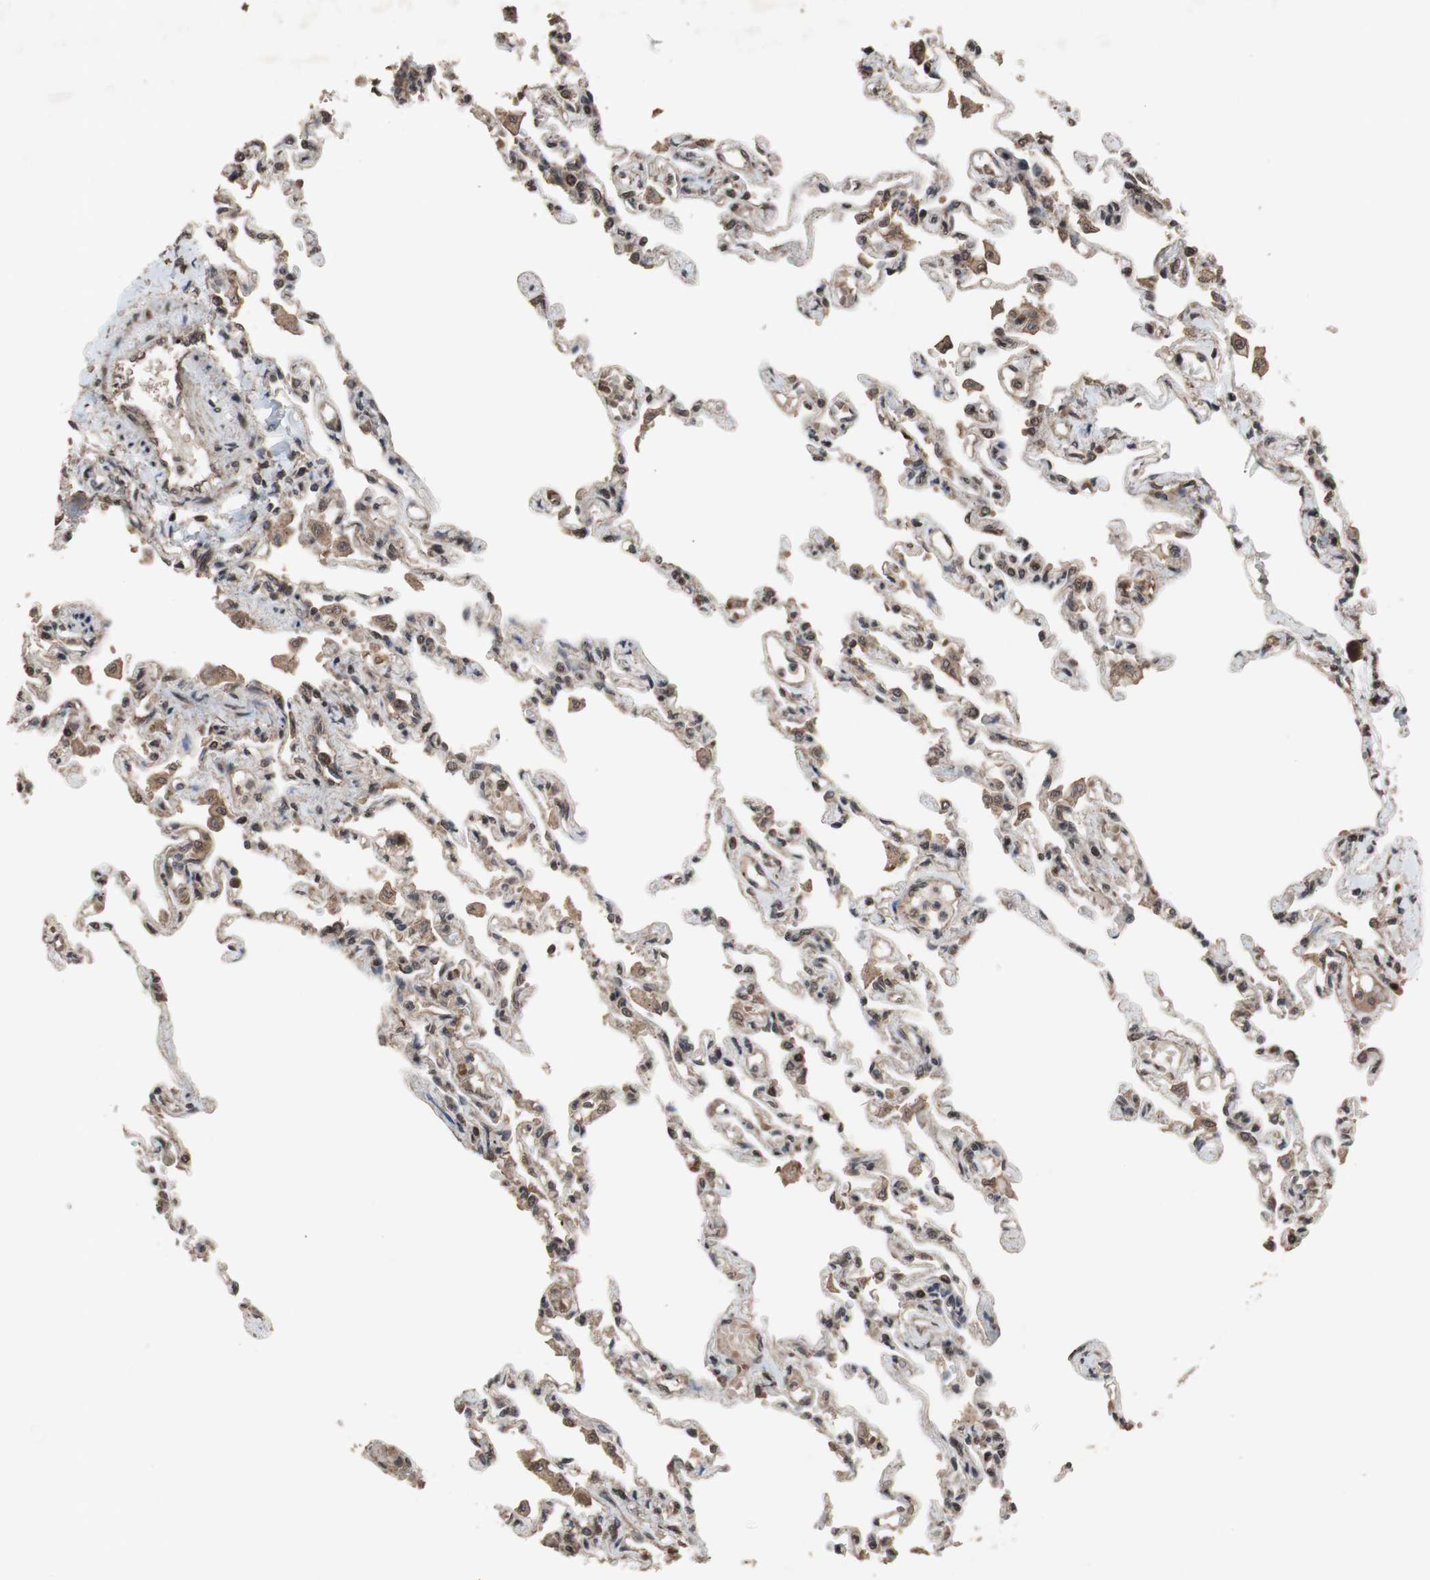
{"staining": {"intensity": "moderate", "quantity": ">75%", "location": "cytoplasmic/membranous,nuclear"}, "tissue": "lung", "cell_type": "Alveolar cells", "image_type": "normal", "snomed": [{"axis": "morphology", "description": "Normal tissue, NOS"}, {"axis": "topography", "description": "Lung"}], "caption": "A photomicrograph of human lung stained for a protein shows moderate cytoplasmic/membranous,nuclear brown staining in alveolar cells.", "gene": "KANSL1", "patient": {"sex": "male", "age": 21}}